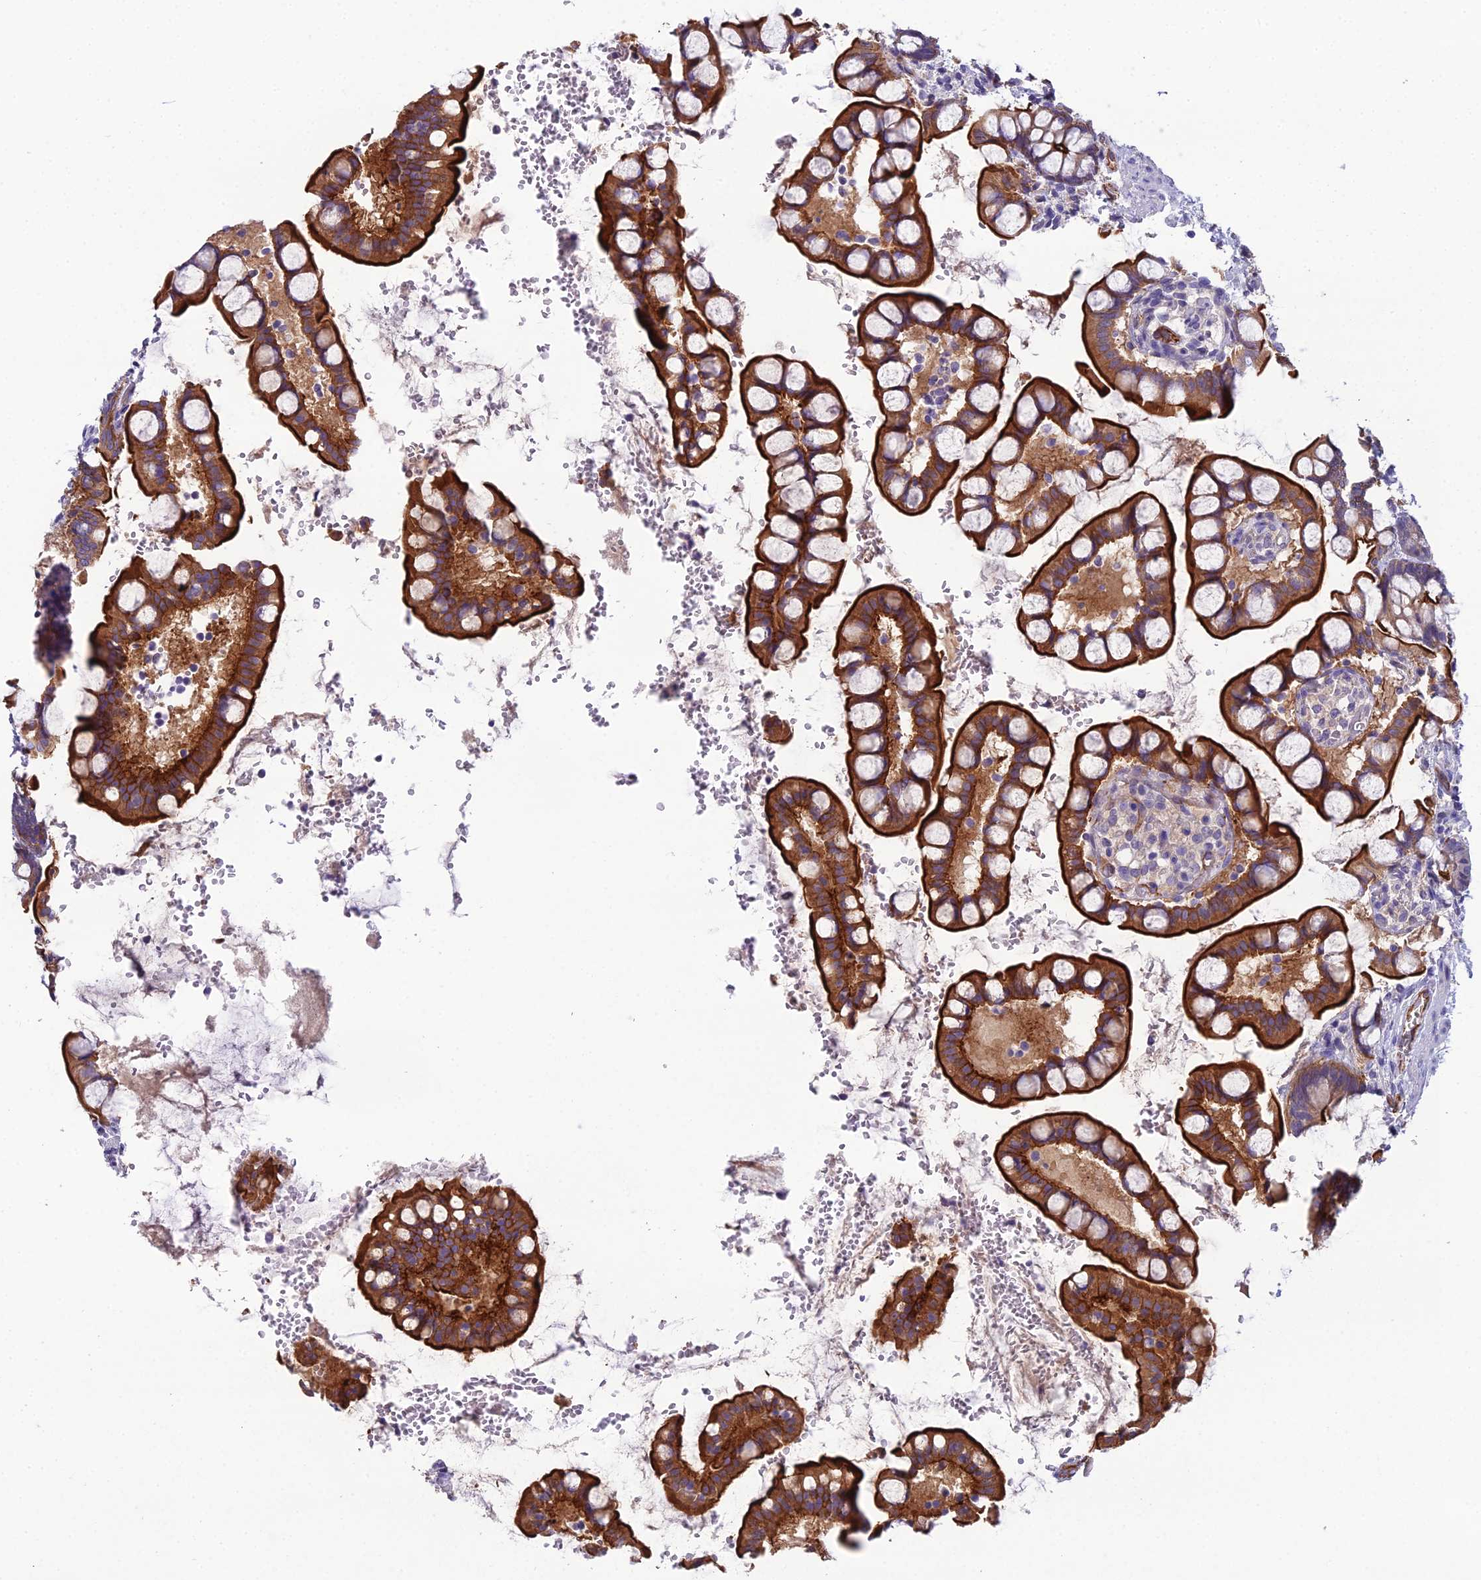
{"staining": {"intensity": "strong", "quantity": ">75%", "location": "cytoplasmic/membranous"}, "tissue": "small intestine", "cell_type": "Glandular cells", "image_type": "normal", "snomed": [{"axis": "morphology", "description": "Normal tissue, NOS"}, {"axis": "topography", "description": "Small intestine"}], "caption": "Immunohistochemical staining of normal human small intestine shows >75% levels of strong cytoplasmic/membranous protein expression in approximately >75% of glandular cells.", "gene": "CFAP47", "patient": {"sex": "male", "age": 52}}